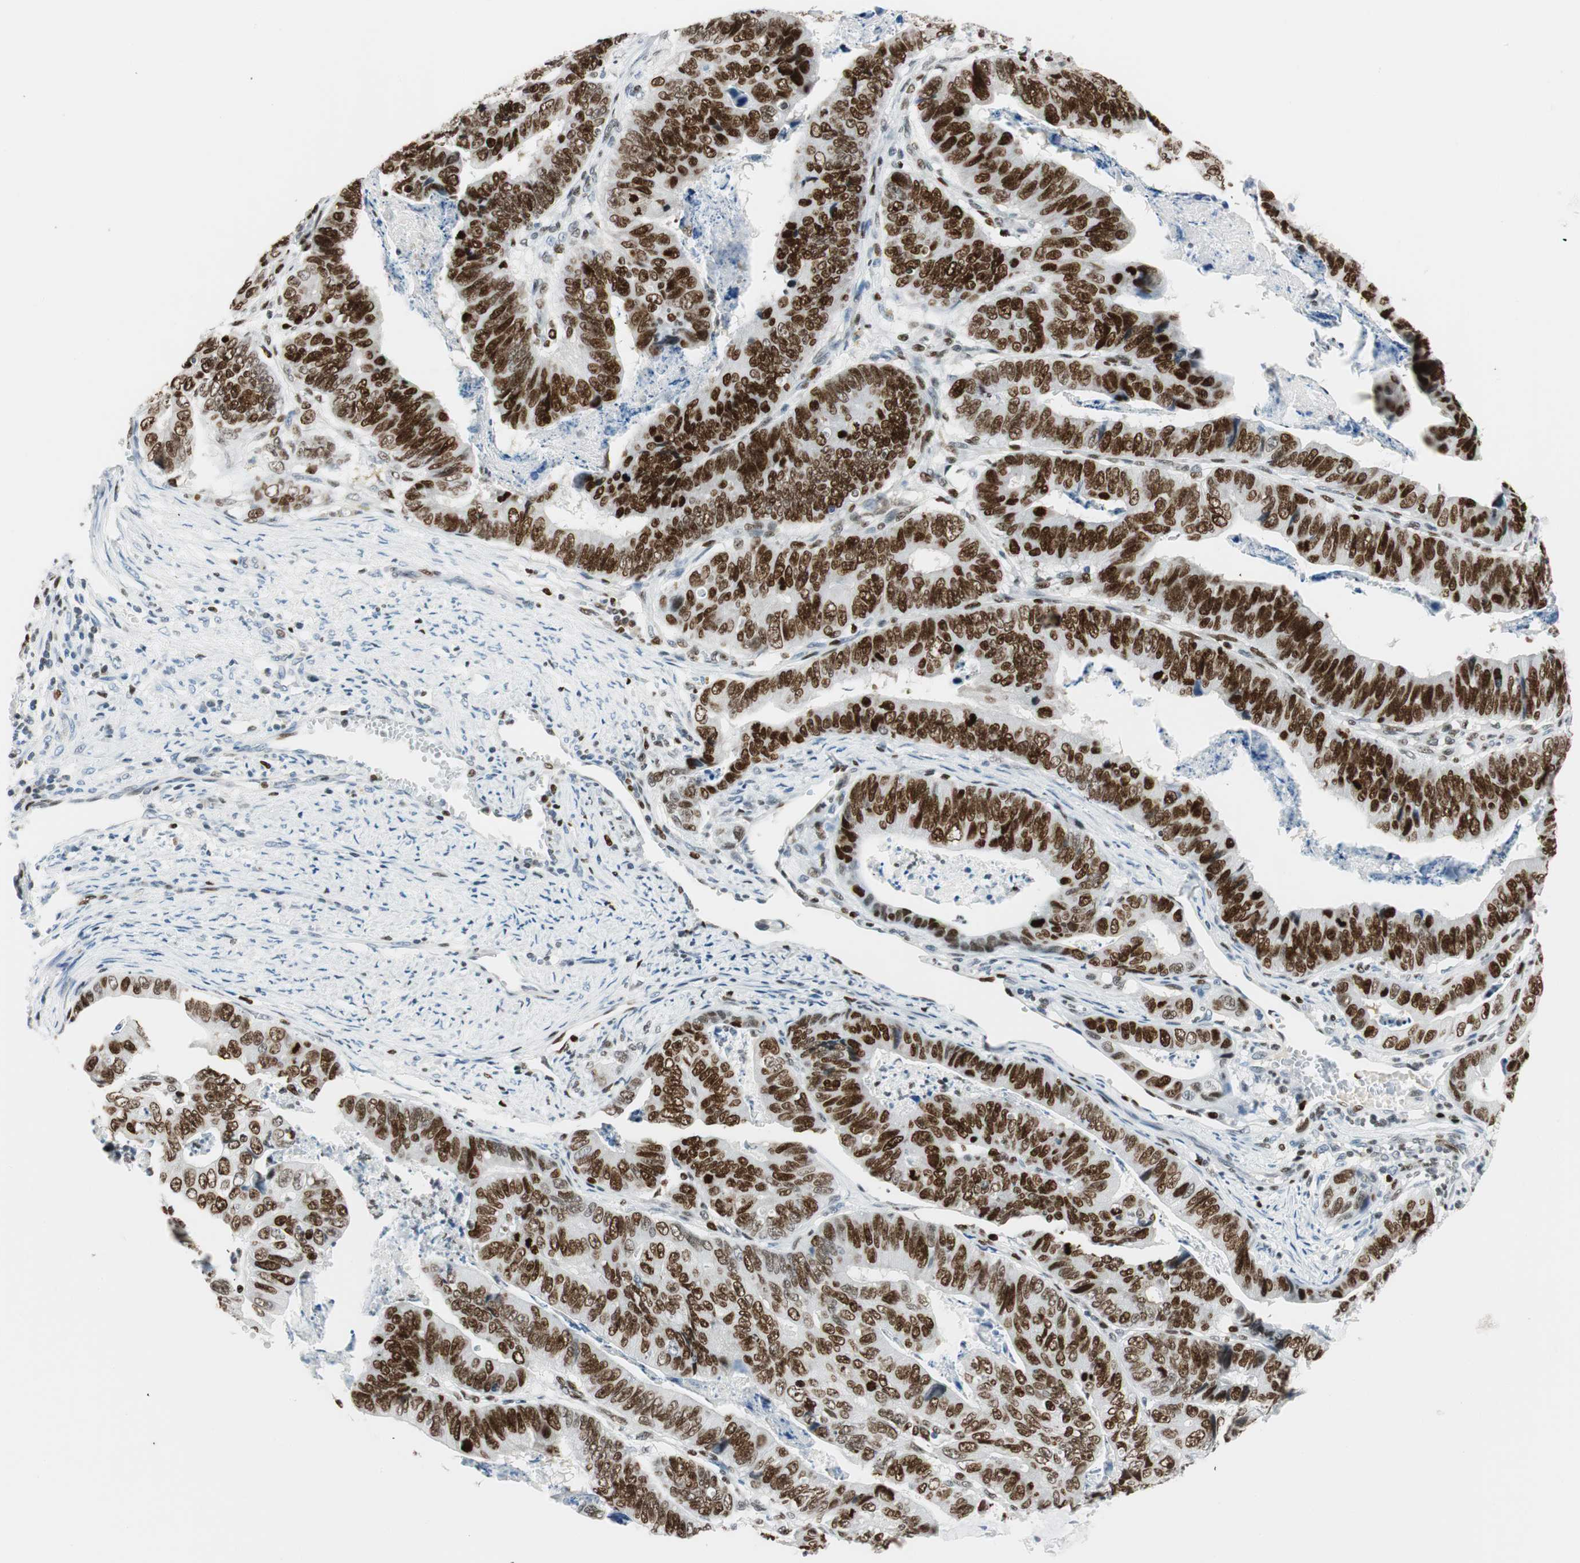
{"staining": {"intensity": "strong", "quantity": ">75%", "location": "nuclear"}, "tissue": "stomach cancer", "cell_type": "Tumor cells", "image_type": "cancer", "snomed": [{"axis": "morphology", "description": "Adenocarcinoma, NOS"}, {"axis": "topography", "description": "Stomach, lower"}], "caption": "Immunohistochemical staining of stomach adenocarcinoma exhibits strong nuclear protein staining in approximately >75% of tumor cells.", "gene": "EZH2", "patient": {"sex": "male", "age": 77}}